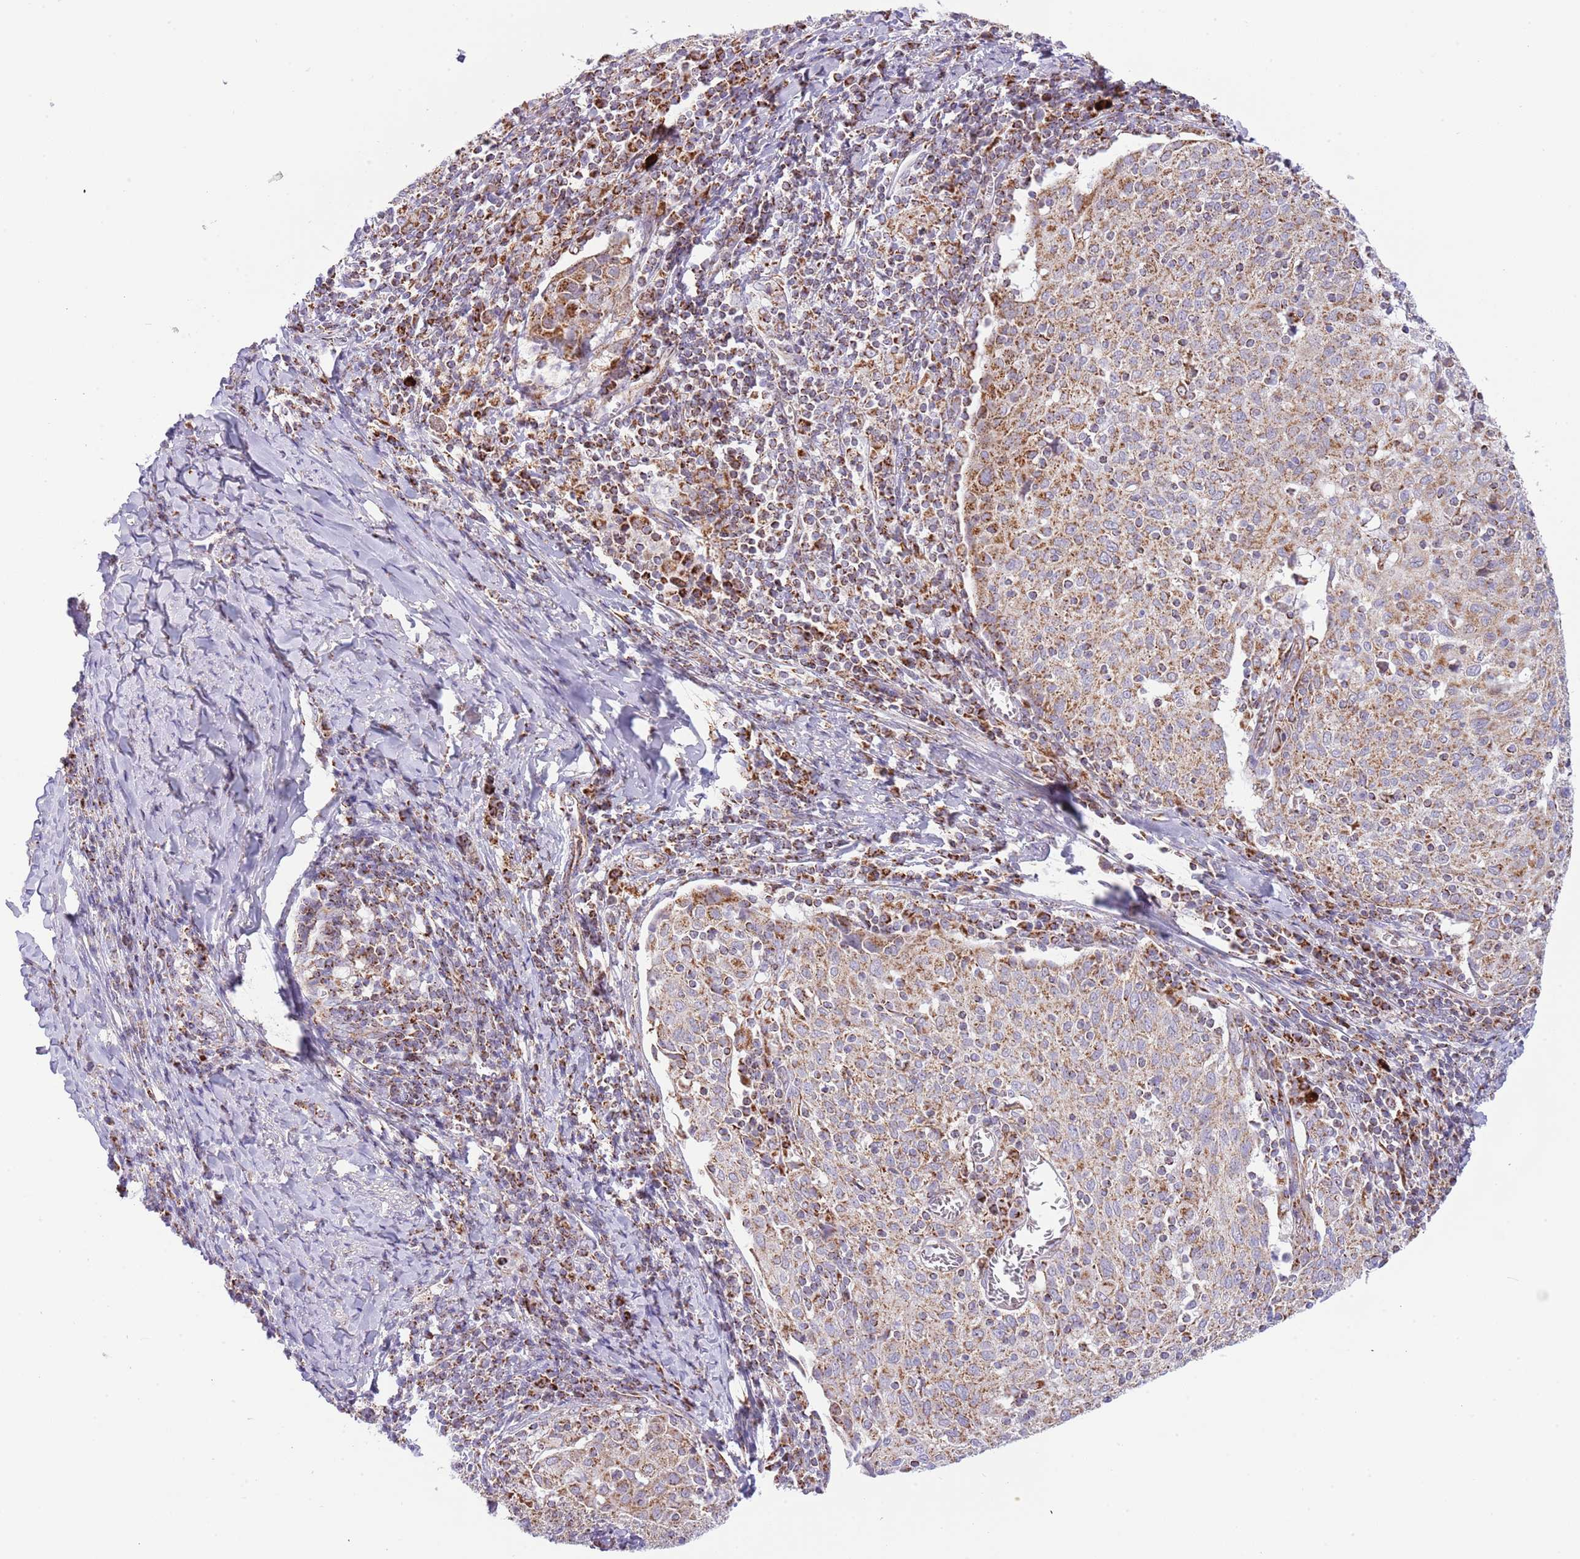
{"staining": {"intensity": "moderate", "quantity": ">75%", "location": "cytoplasmic/membranous"}, "tissue": "cervical cancer", "cell_type": "Tumor cells", "image_type": "cancer", "snomed": [{"axis": "morphology", "description": "Squamous cell carcinoma, NOS"}, {"axis": "topography", "description": "Cervix"}], "caption": "High-magnification brightfield microscopy of cervical cancer stained with DAB (brown) and counterstained with hematoxylin (blue). tumor cells exhibit moderate cytoplasmic/membranous positivity is seen in approximately>75% of cells.", "gene": "LHX6", "patient": {"sex": "female", "age": 52}}